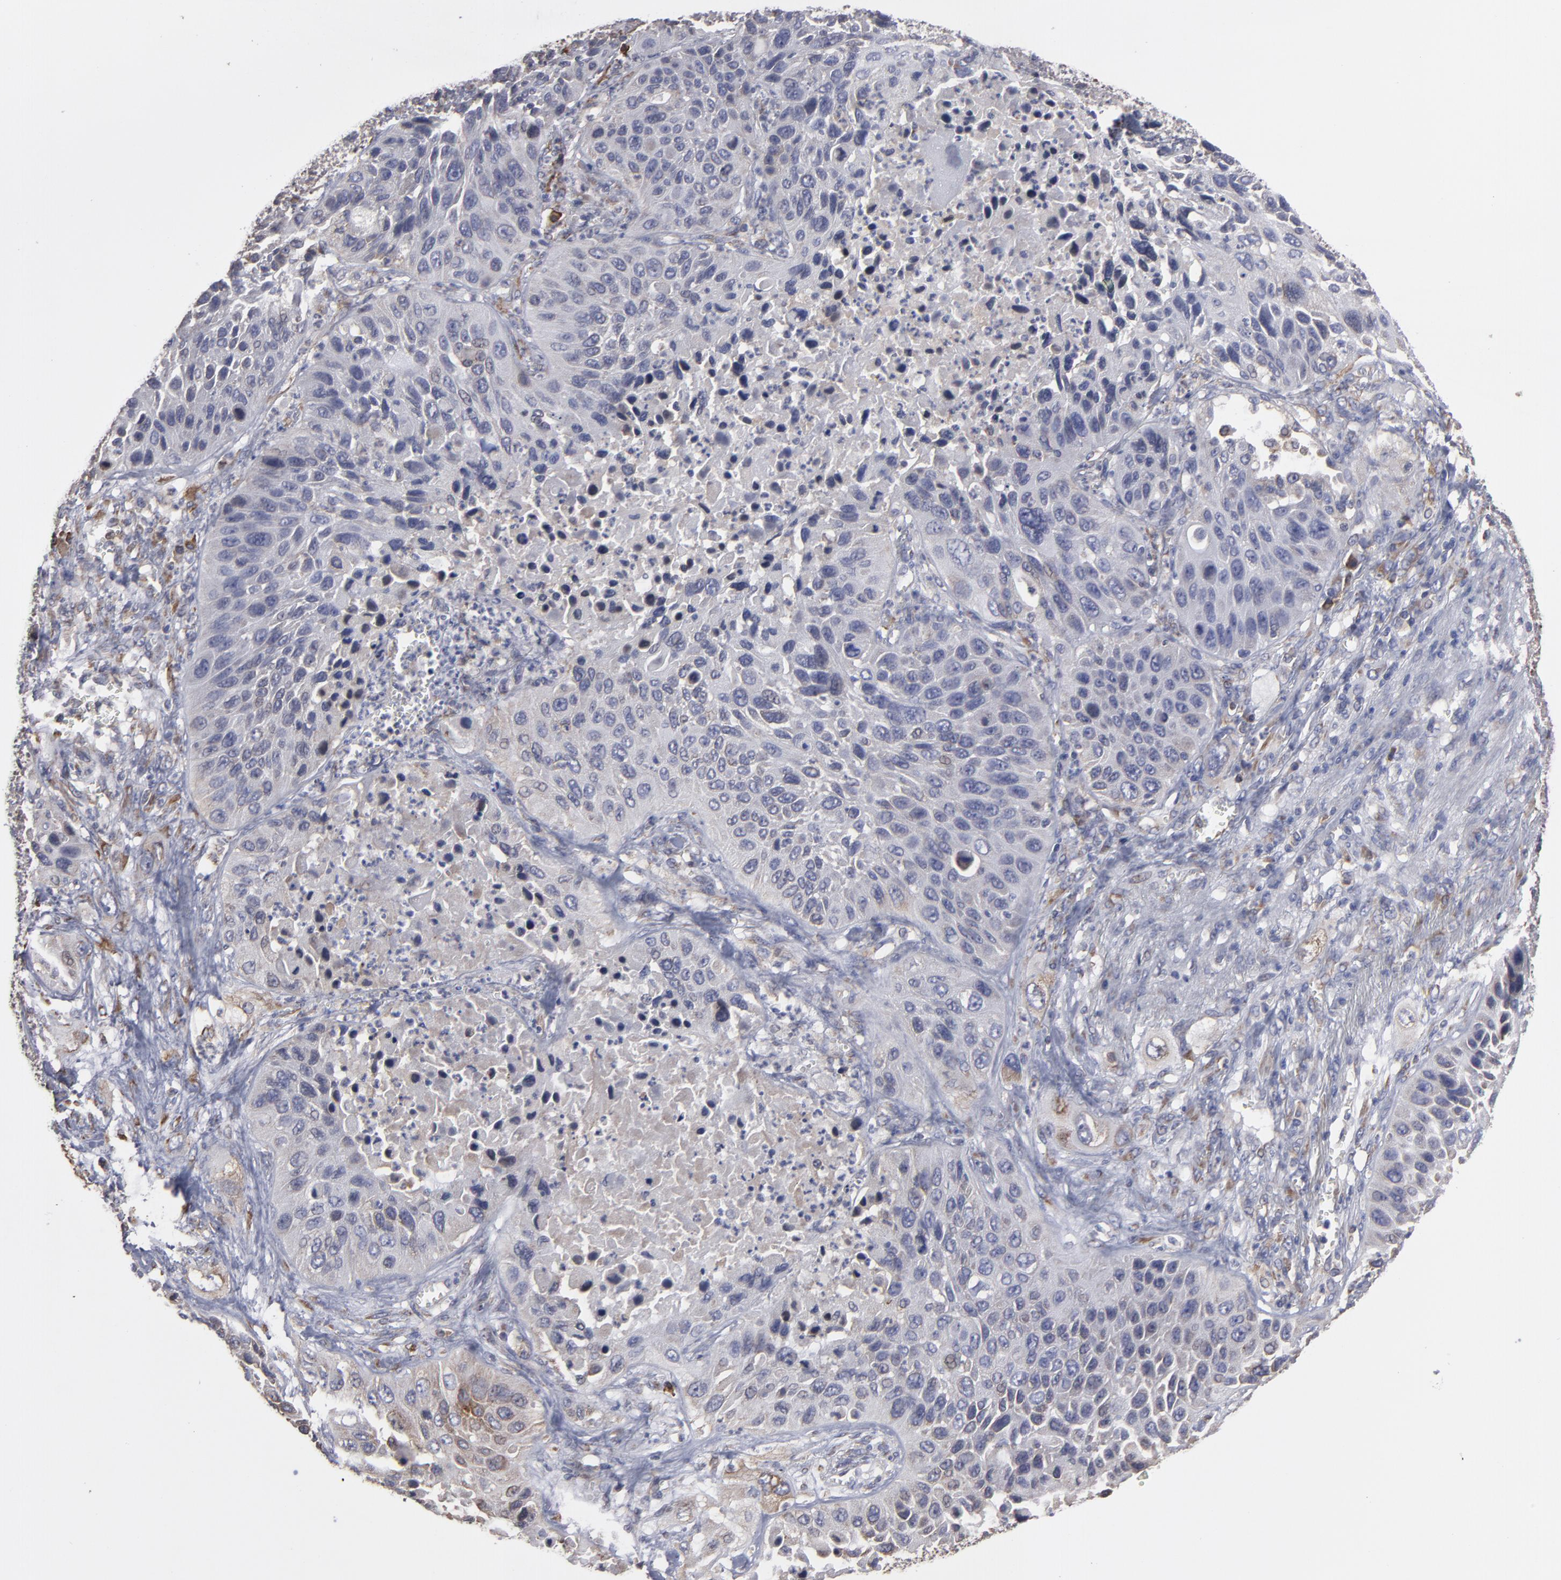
{"staining": {"intensity": "weak", "quantity": "<25%", "location": "cytoplasmic/membranous"}, "tissue": "lung cancer", "cell_type": "Tumor cells", "image_type": "cancer", "snomed": [{"axis": "morphology", "description": "Squamous cell carcinoma, NOS"}, {"axis": "topography", "description": "Lung"}], "caption": "Micrograph shows no significant protein expression in tumor cells of squamous cell carcinoma (lung). (IHC, brightfield microscopy, high magnification).", "gene": "SND1", "patient": {"sex": "female", "age": 76}}